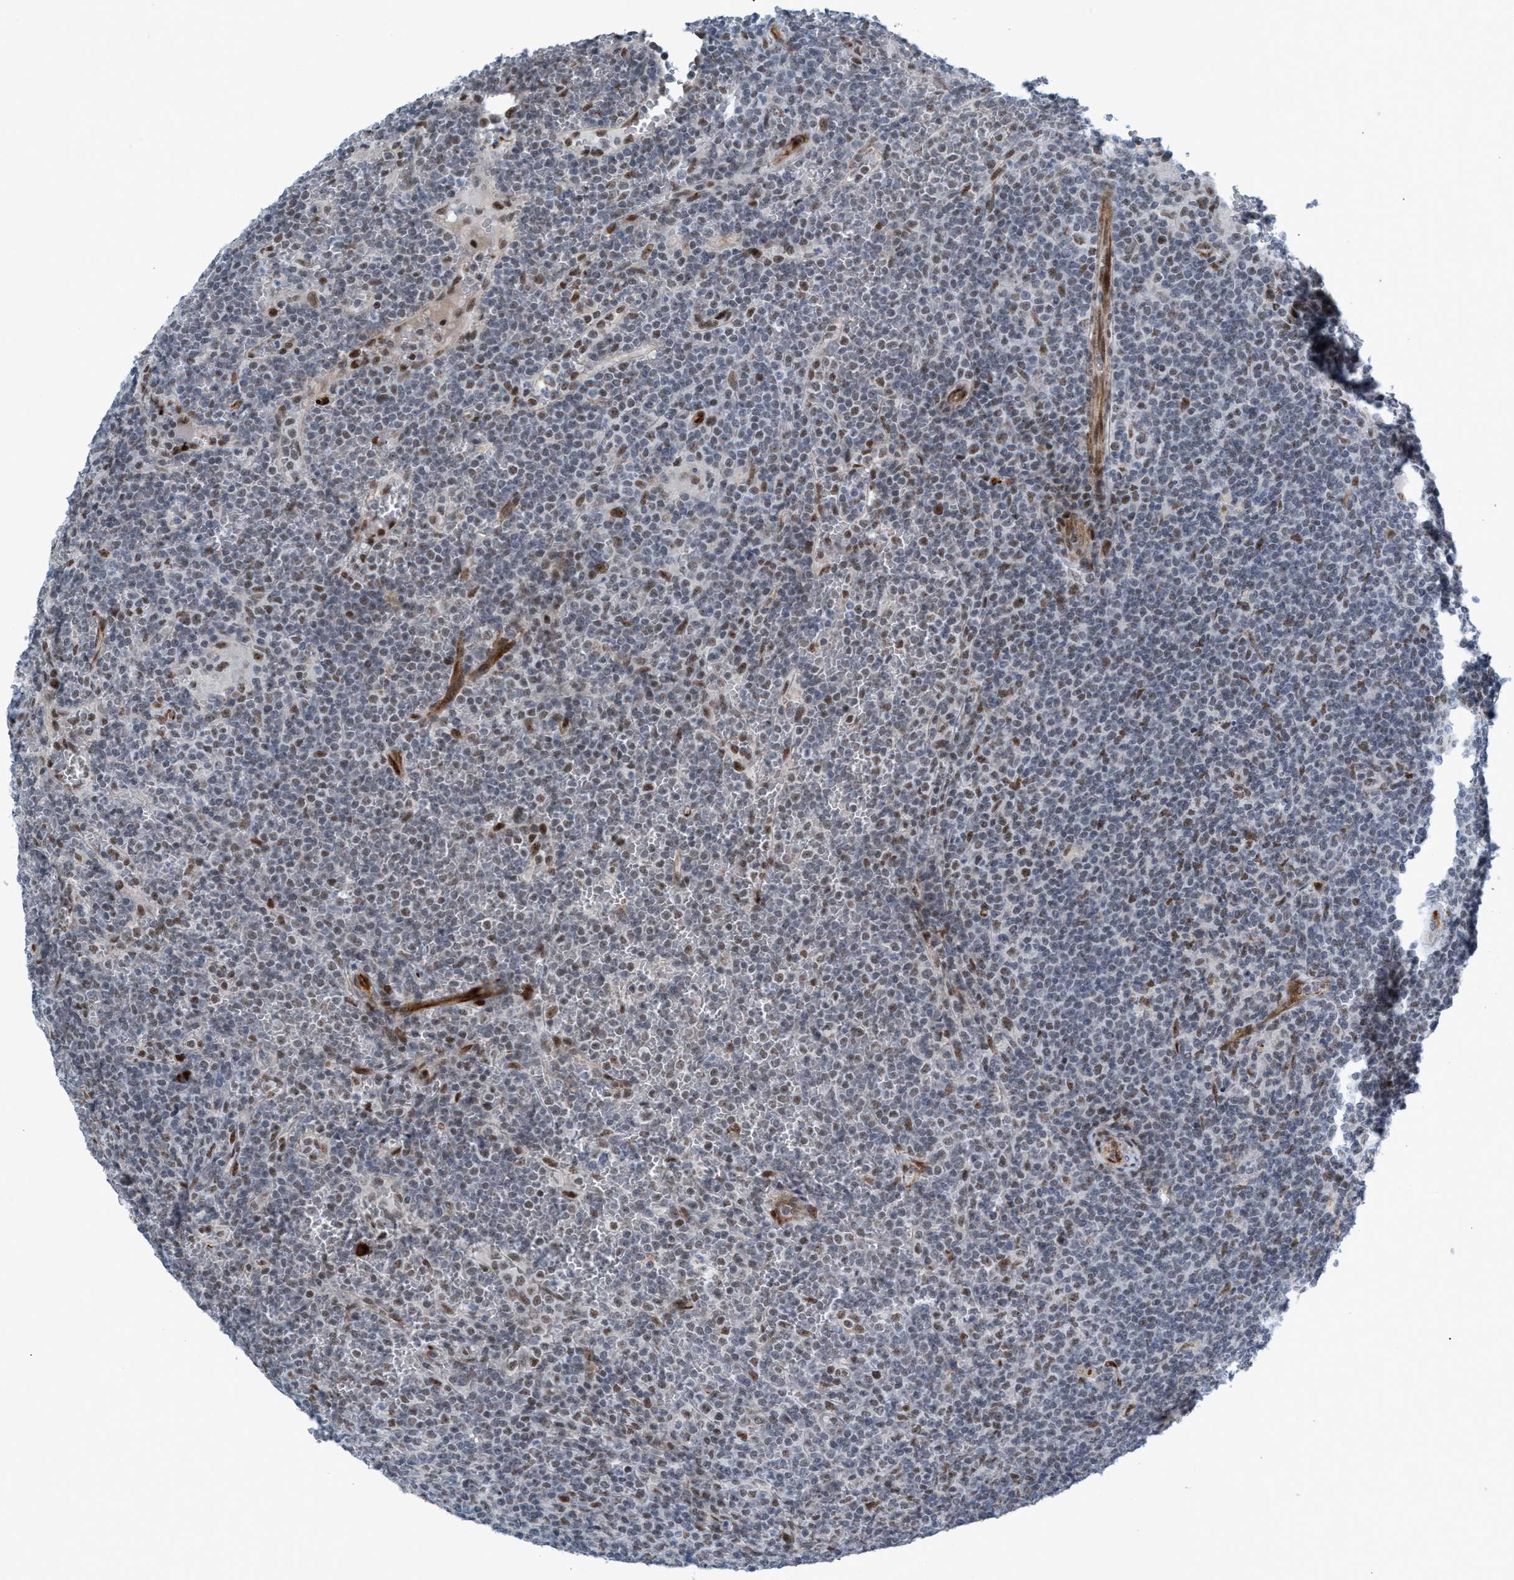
{"staining": {"intensity": "moderate", "quantity": "<25%", "location": "nuclear"}, "tissue": "lymphoma", "cell_type": "Tumor cells", "image_type": "cancer", "snomed": [{"axis": "morphology", "description": "Malignant lymphoma, non-Hodgkin's type, Low grade"}, {"axis": "topography", "description": "Spleen"}], "caption": "Protein expression analysis of lymphoma exhibits moderate nuclear staining in approximately <25% of tumor cells. The staining was performed using DAB (3,3'-diaminobenzidine), with brown indicating positive protein expression. Nuclei are stained blue with hematoxylin.", "gene": "CWC27", "patient": {"sex": "female", "age": 19}}